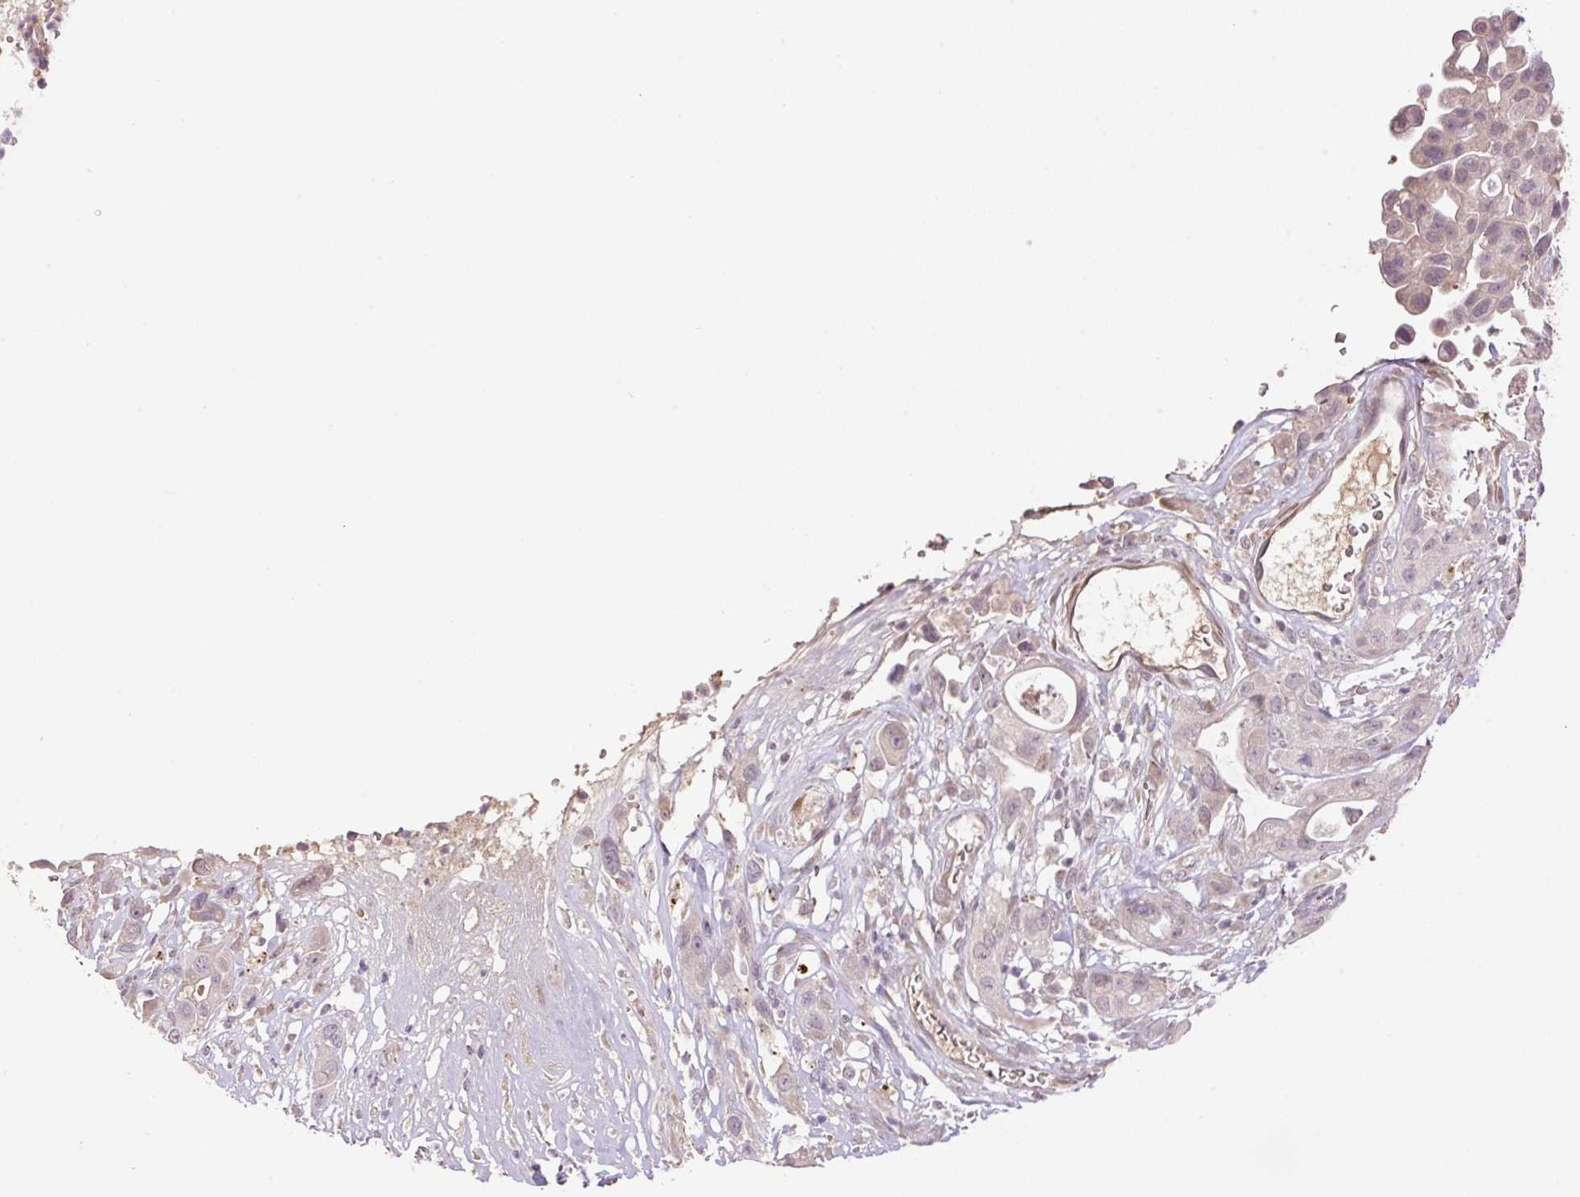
{"staining": {"intensity": "negative", "quantity": "none", "location": "none"}, "tissue": "pancreatic cancer", "cell_type": "Tumor cells", "image_type": "cancer", "snomed": [{"axis": "morphology", "description": "Adenocarcinoma, NOS"}, {"axis": "topography", "description": "Pancreas"}], "caption": "An IHC photomicrograph of adenocarcinoma (pancreatic) is shown. There is no staining in tumor cells of adenocarcinoma (pancreatic).", "gene": "HABP4", "patient": {"sex": "male", "age": 44}}